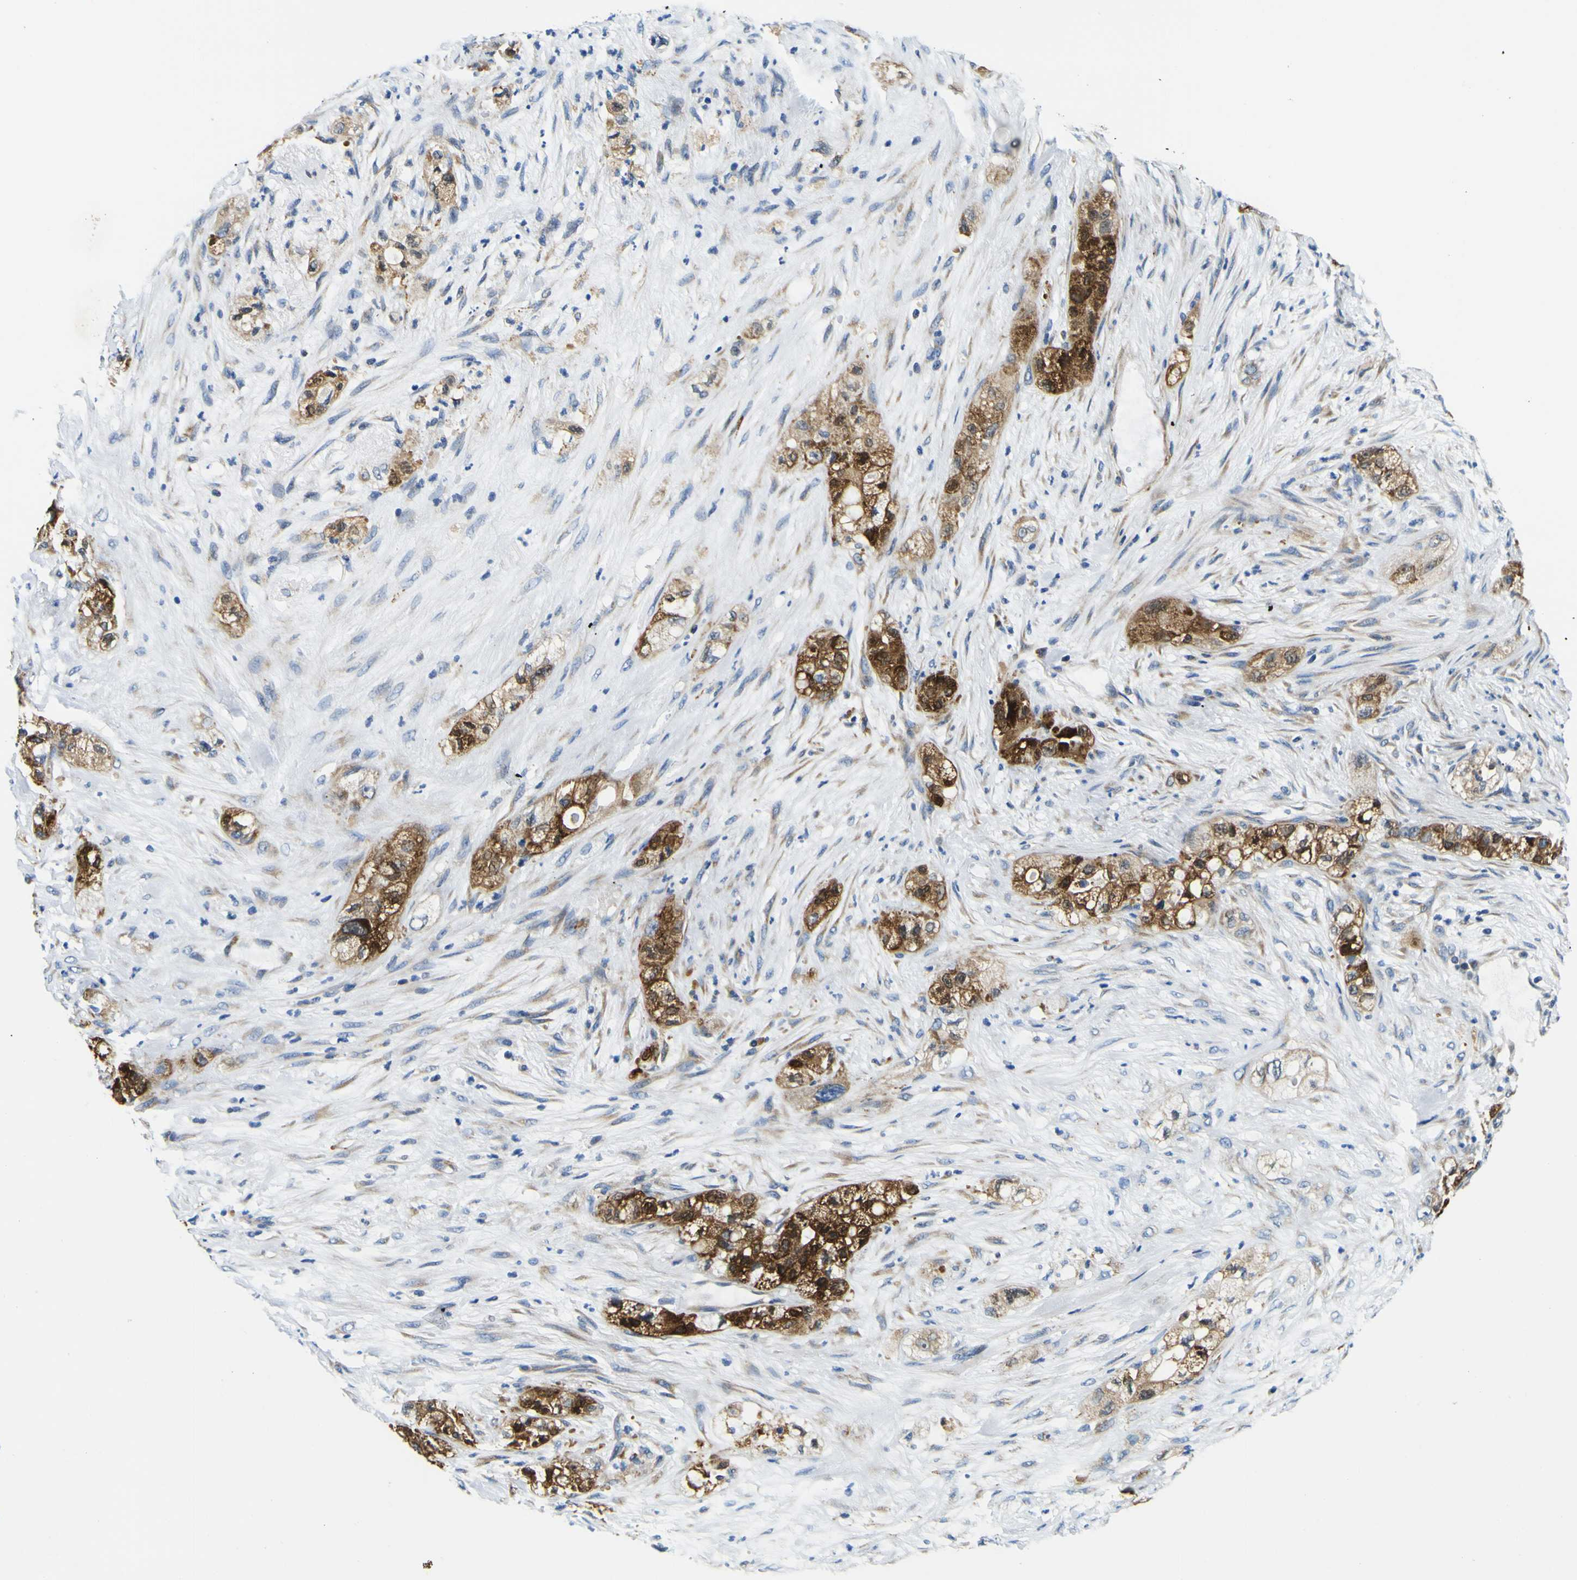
{"staining": {"intensity": "strong", "quantity": ">75%", "location": "cytoplasmic/membranous,nuclear"}, "tissue": "pancreatic cancer", "cell_type": "Tumor cells", "image_type": "cancer", "snomed": [{"axis": "morphology", "description": "Adenocarcinoma, NOS"}, {"axis": "topography", "description": "Pancreas"}], "caption": "Adenocarcinoma (pancreatic) stained for a protein demonstrates strong cytoplasmic/membranous and nuclear positivity in tumor cells. (DAB (3,3'-diaminobenzidine) IHC with brightfield microscopy, high magnification).", "gene": "NLRP3", "patient": {"sex": "female", "age": 78}}